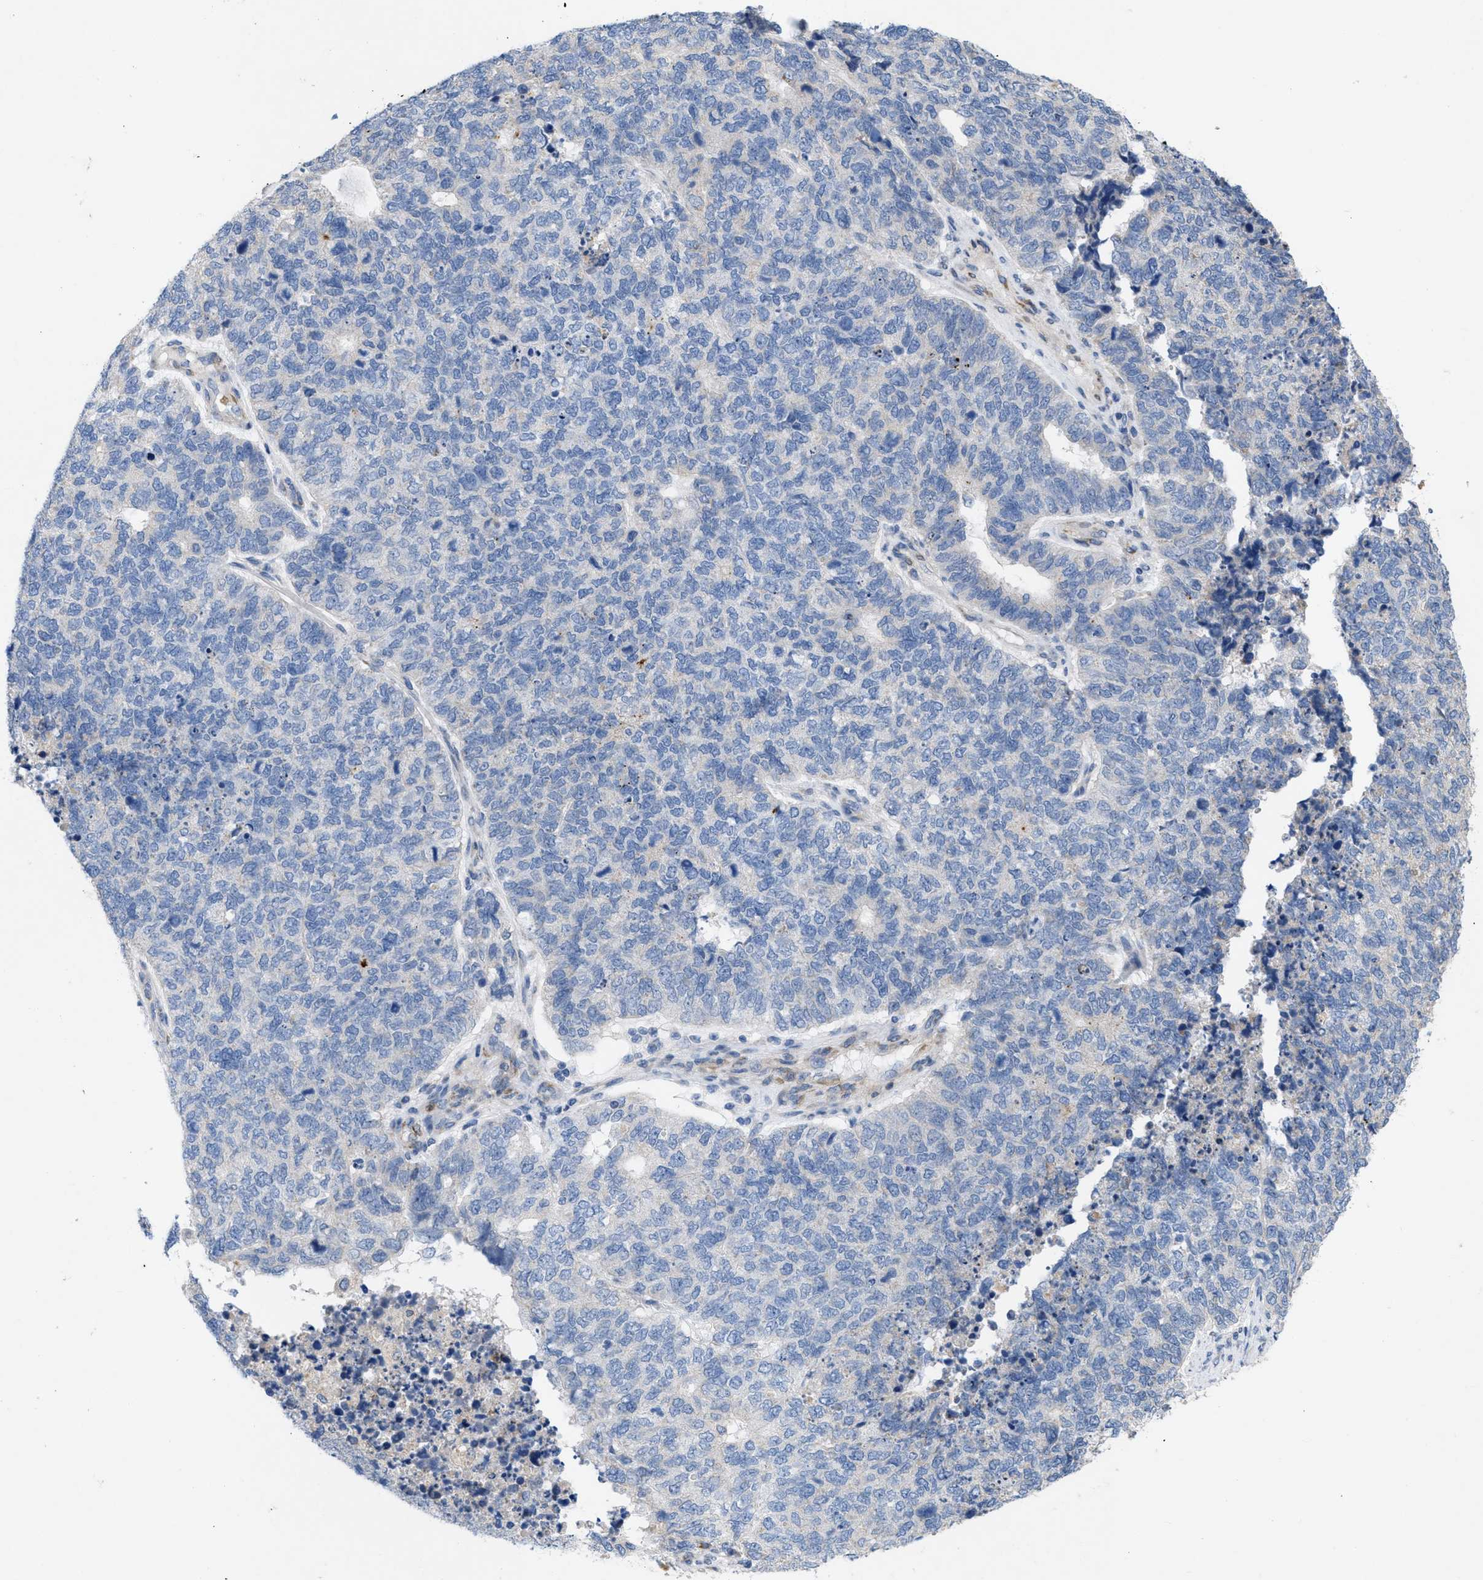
{"staining": {"intensity": "negative", "quantity": "none", "location": "none"}, "tissue": "cervical cancer", "cell_type": "Tumor cells", "image_type": "cancer", "snomed": [{"axis": "morphology", "description": "Squamous cell carcinoma, NOS"}, {"axis": "topography", "description": "Cervix"}], "caption": "A high-resolution micrograph shows immunohistochemistry staining of cervical squamous cell carcinoma, which displays no significant staining in tumor cells.", "gene": "PLPPR5", "patient": {"sex": "female", "age": 63}}